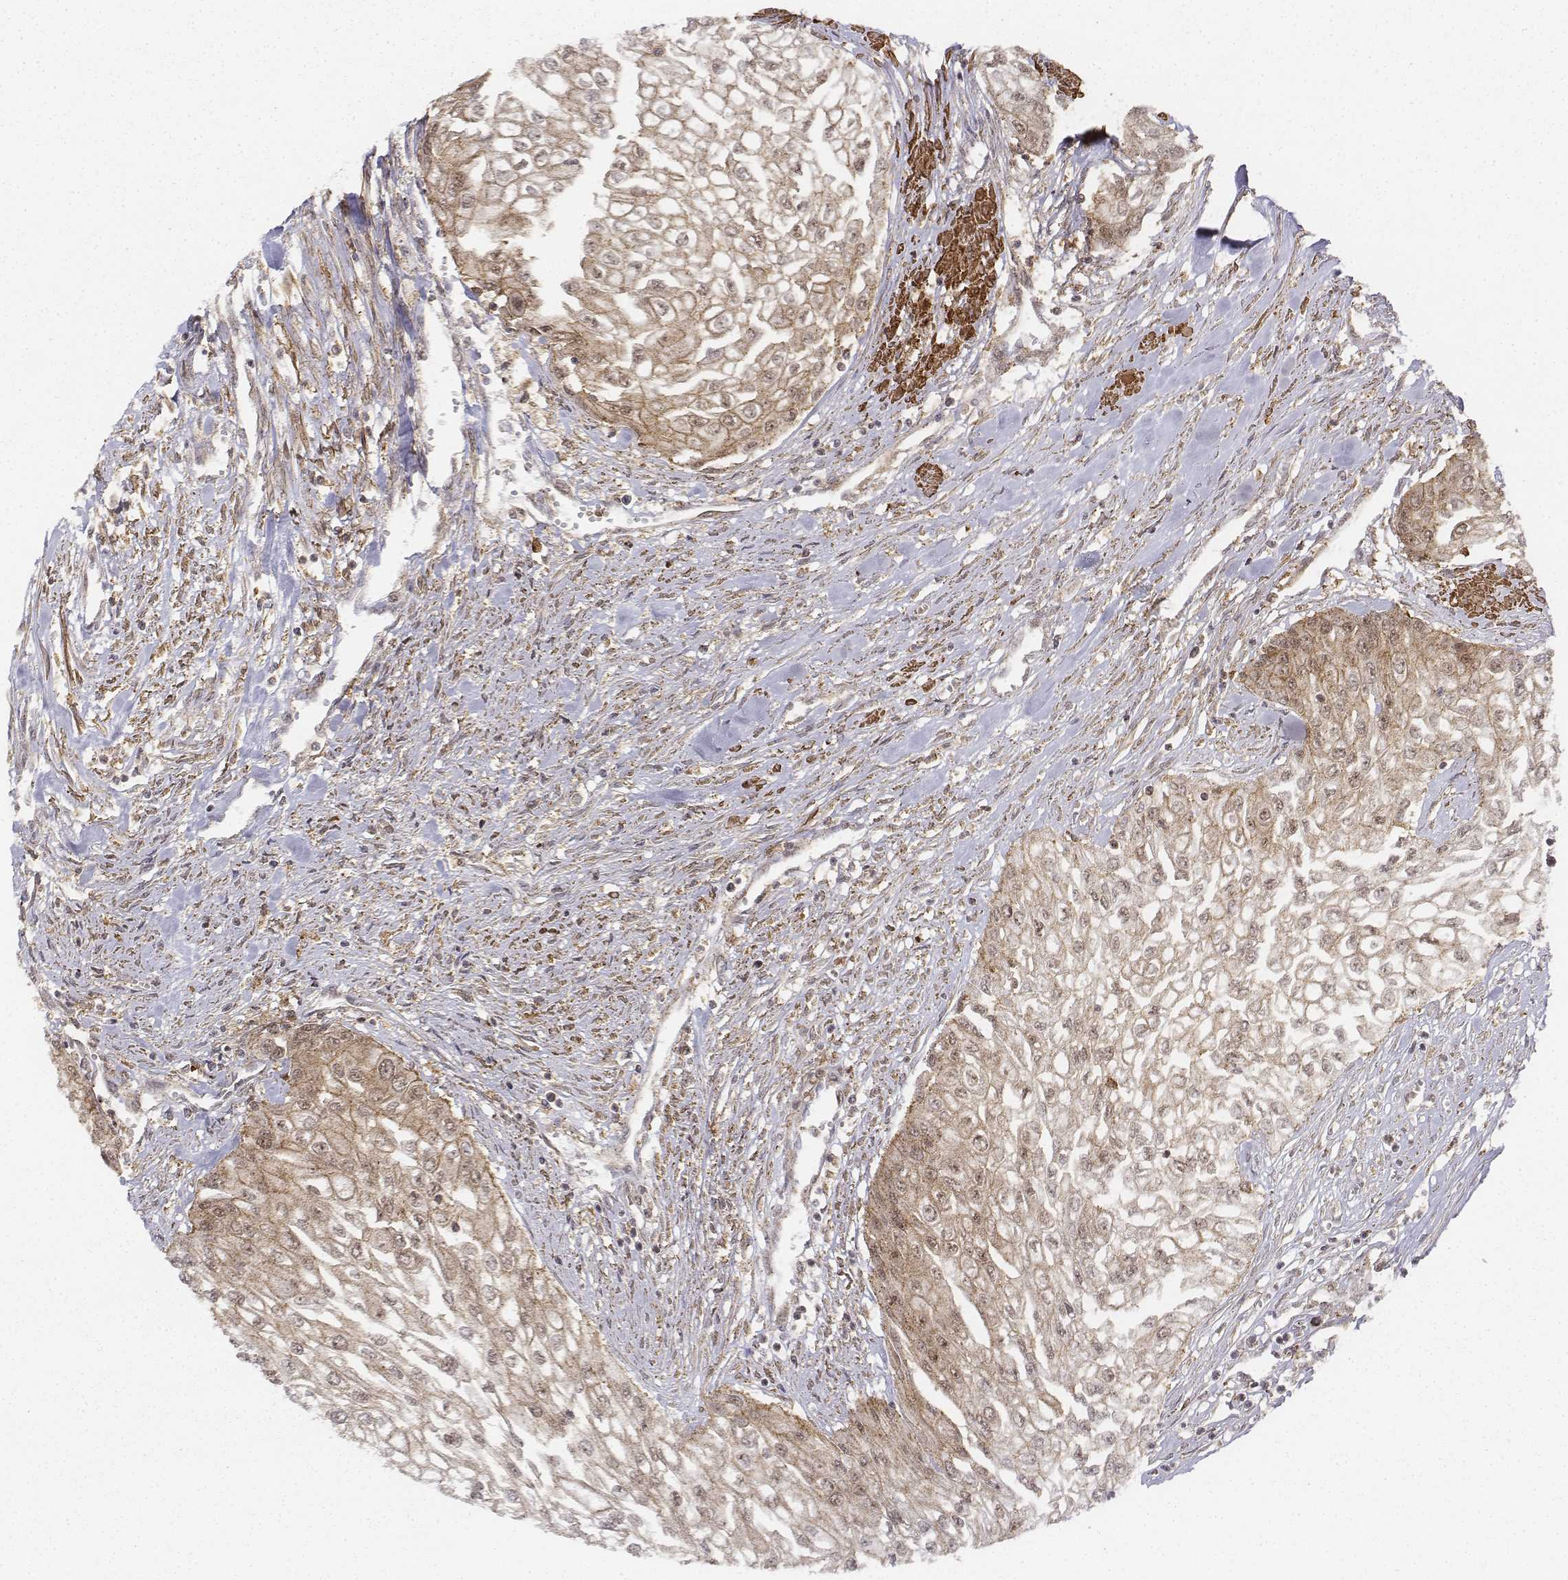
{"staining": {"intensity": "weak", "quantity": ">75%", "location": "cytoplasmic/membranous,nuclear"}, "tissue": "urothelial cancer", "cell_type": "Tumor cells", "image_type": "cancer", "snomed": [{"axis": "morphology", "description": "Urothelial carcinoma, High grade"}, {"axis": "topography", "description": "Urinary bladder"}], "caption": "A high-resolution photomicrograph shows immunohistochemistry (IHC) staining of high-grade urothelial carcinoma, which displays weak cytoplasmic/membranous and nuclear staining in approximately >75% of tumor cells.", "gene": "ZFYVE19", "patient": {"sex": "male", "age": 62}}